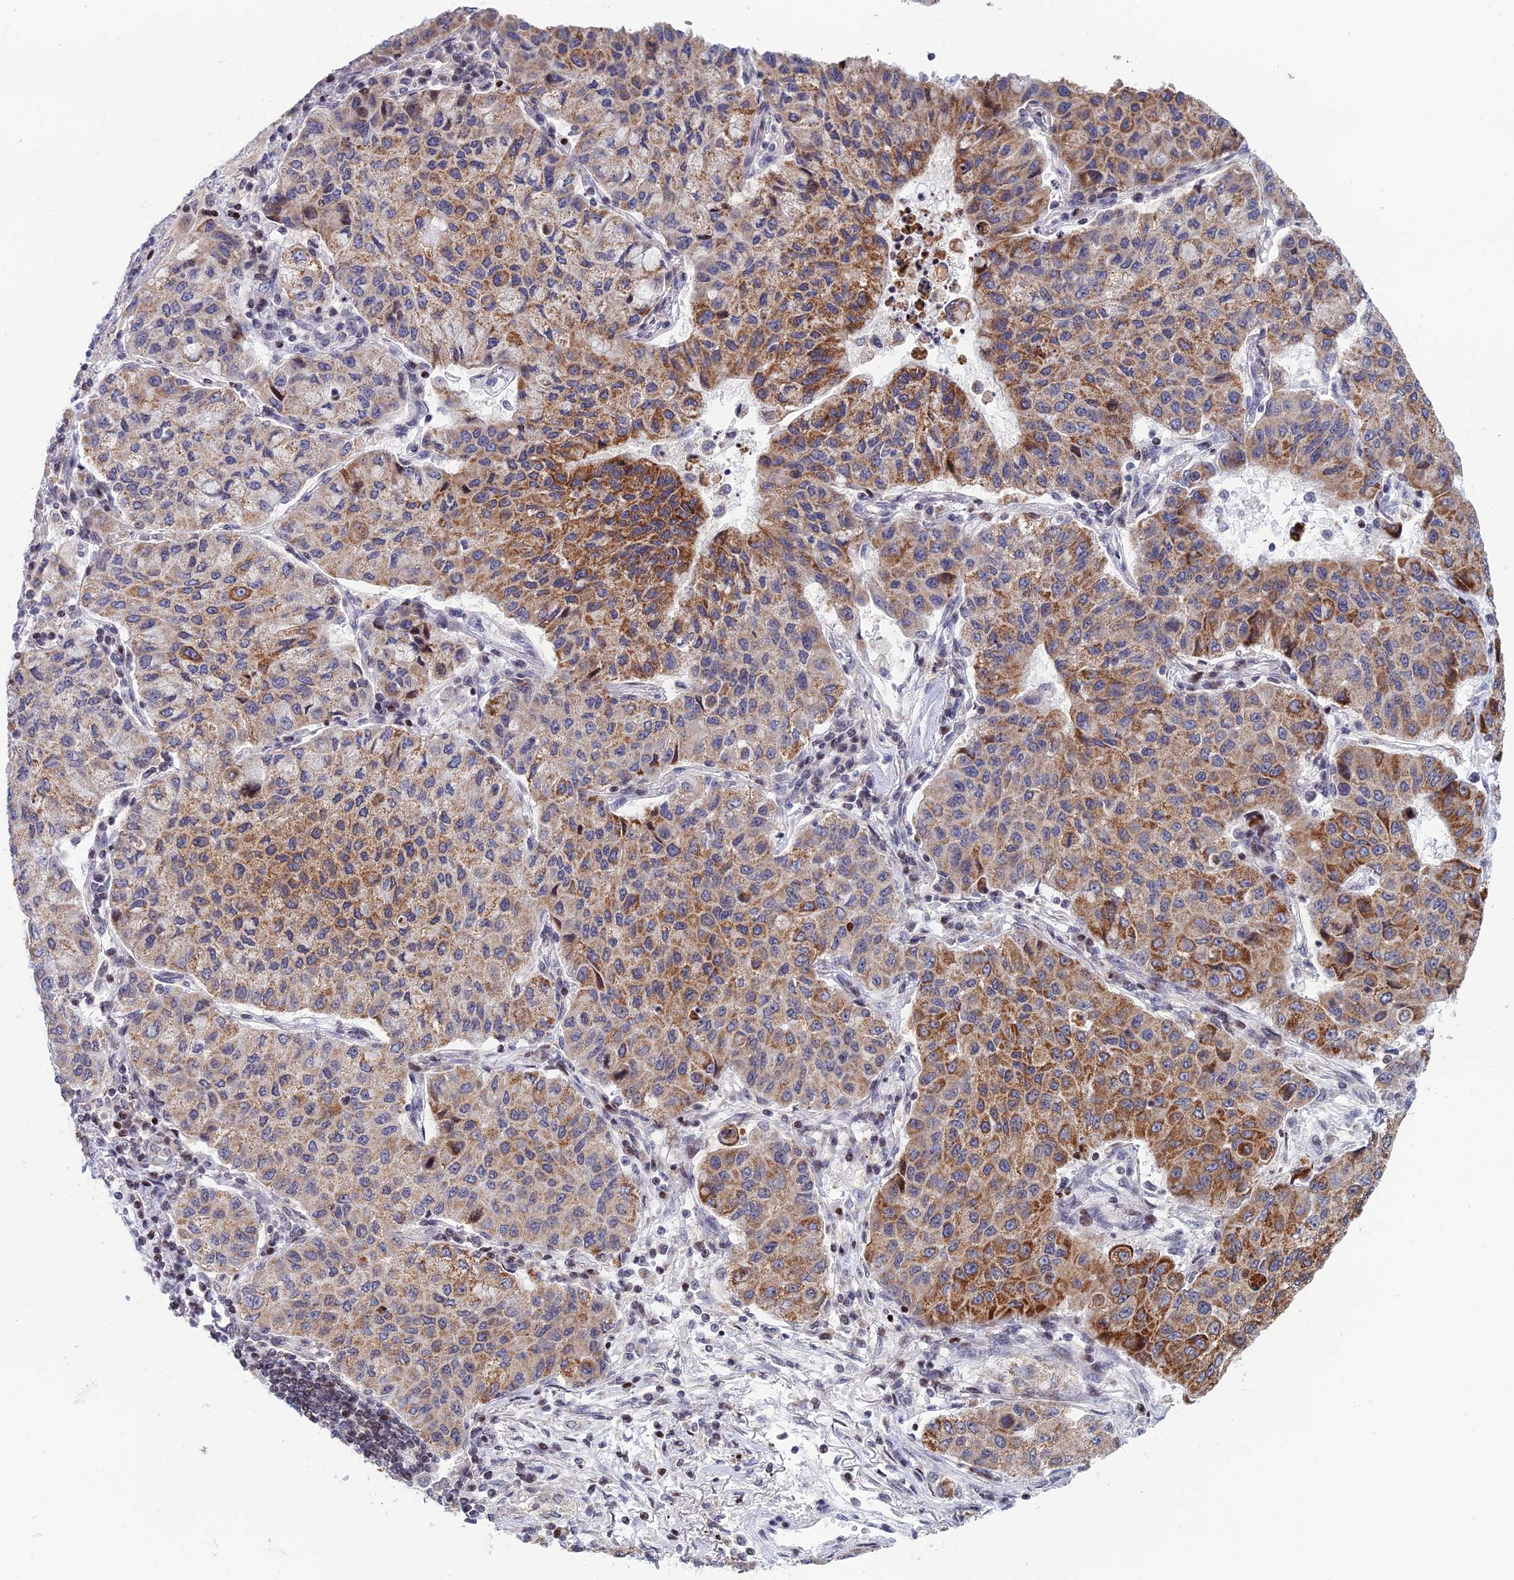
{"staining": {"intensity": "moderate", "quantity": ">75%", "location": "cytoplasmic/membranous"}, "tissue": "lung cancer", "cell_type": "Tumor cells", "image_type": "cancer", "snomed": [{"axis": "morphology", "description": "Squamous cell carcinoma, NOS"}, {"axis": "topography", "description": "Lung"}], "caption": "Brown immunohistochemical staining in human lung cancer displays moderate cytoplasmic/membranous positivity in approximately >75% of tumor cells.", "gene": "AFF3", "patient": {"sex": "male", "age": 74}}